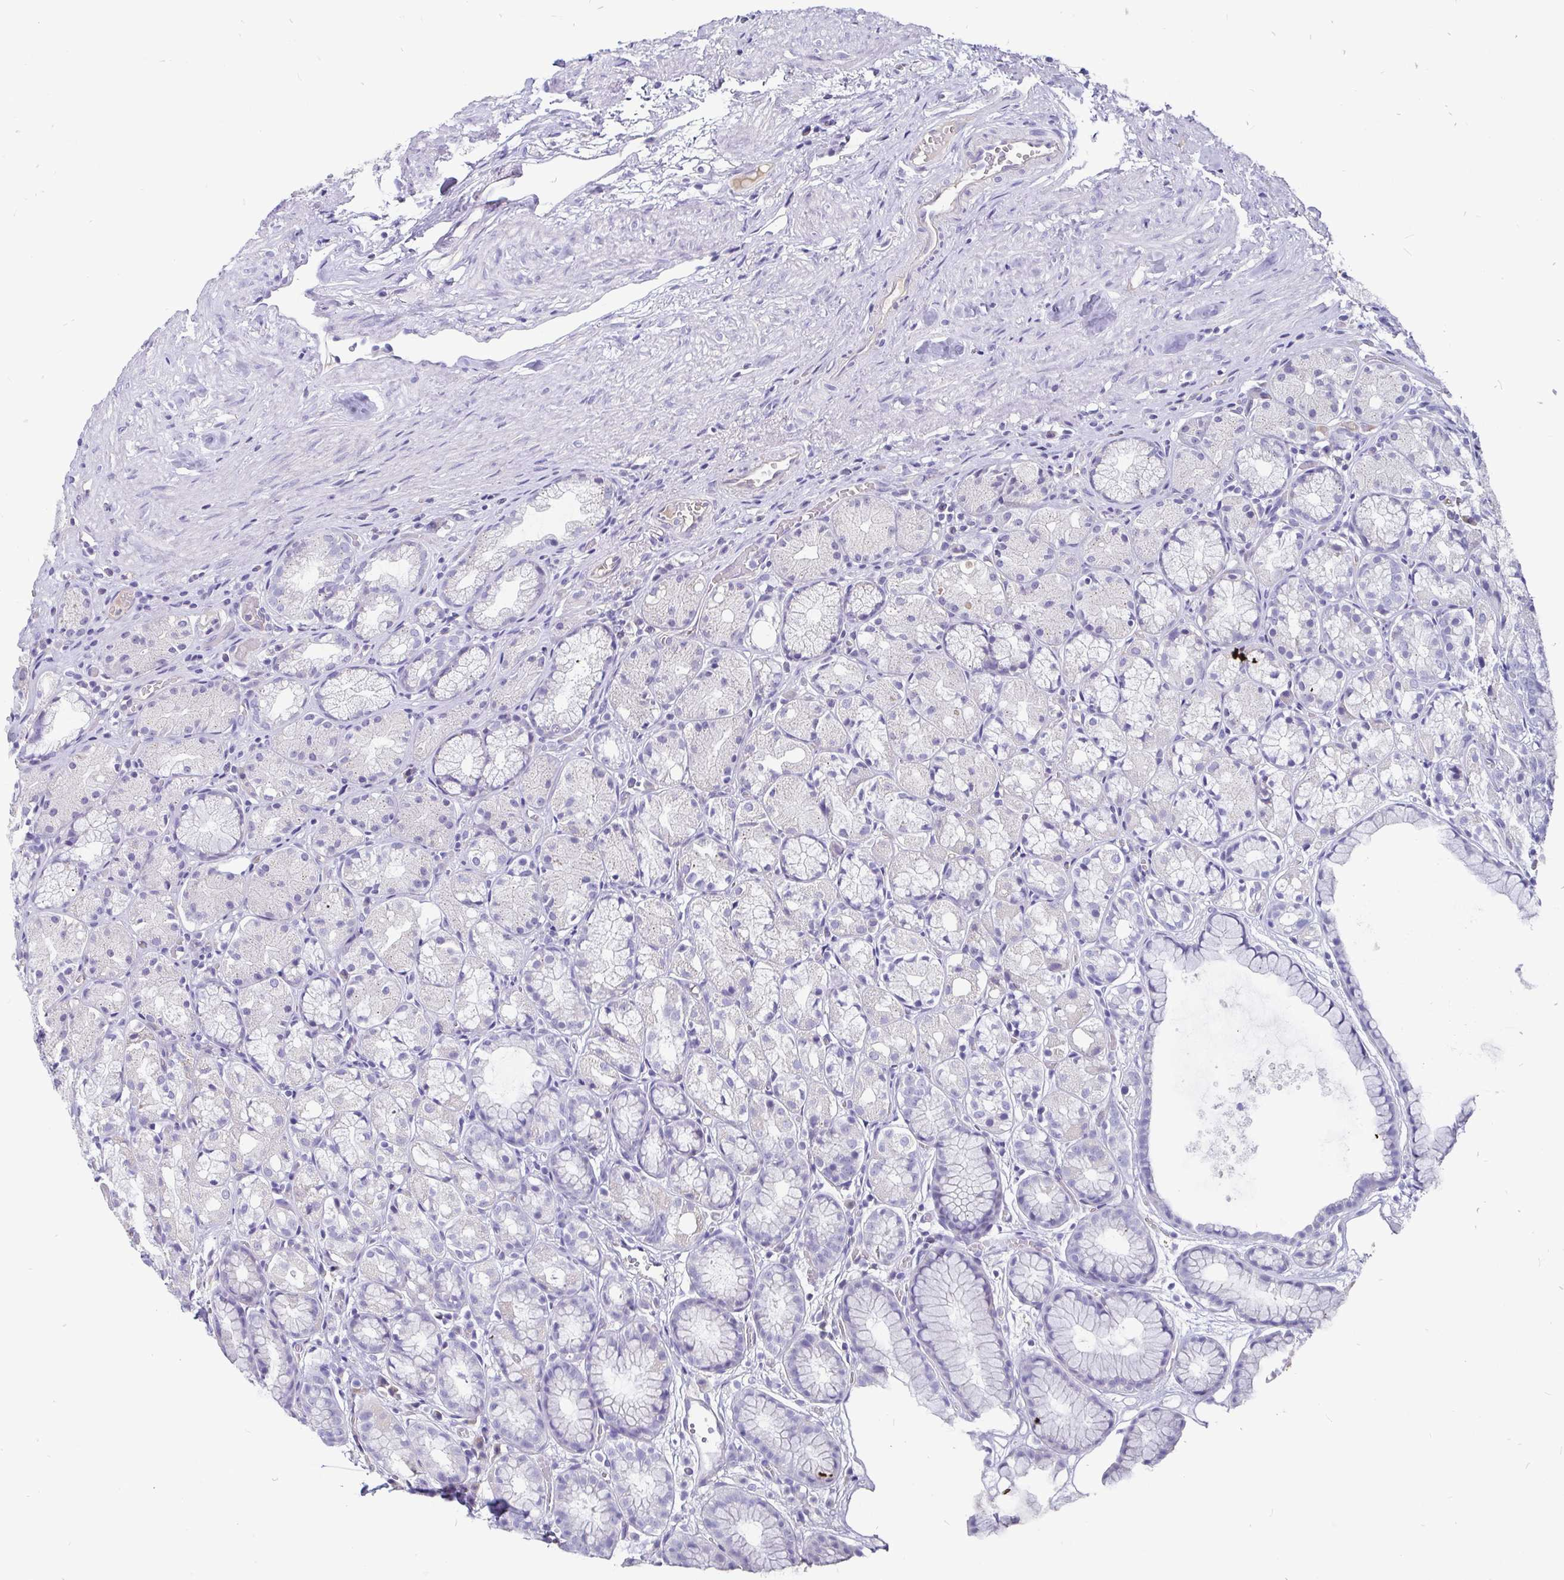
{"staining": {"intensity": "negative", "quantity": "none", "location": "none"}, "tissue": "stomach", "cell_type": "Glandular cells", "image_type": "normal", "snomed": [{"axis": "morphology", "description": "Normal tissue, NOS"}, {"axis": "topography", "description": "Stomach"}], "caption": "IHC micrograph of unremarkable stomach stained for a protein (brown), which exhibits no expression in glandular cells. Brightfield microscopy of immunohistochemistry (IHC) stained with DAB (brown) and hematoxylin (blue), captured at high magnification.", "gene": "ADAMTS6", "patient": {"sex": "male", "age": 70}}